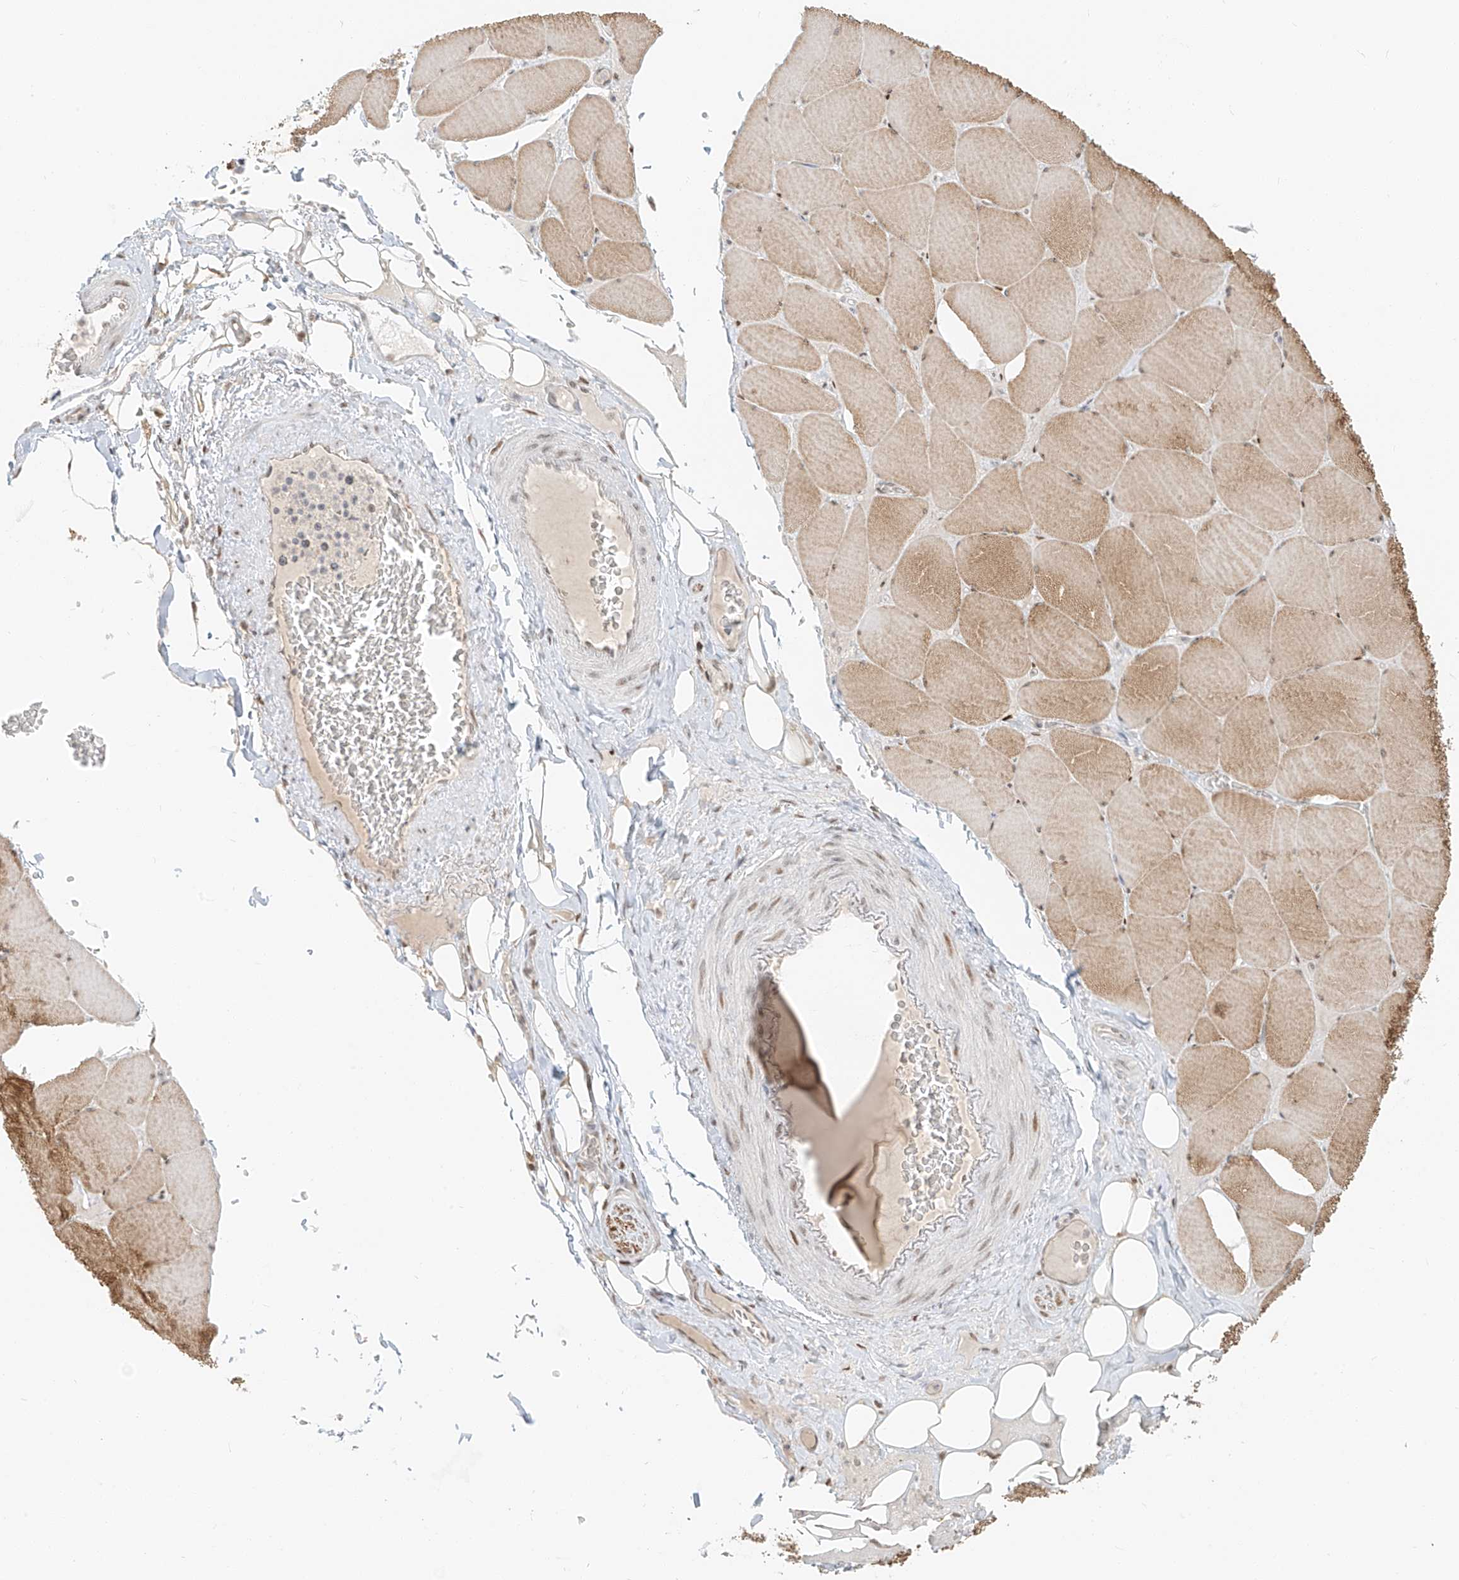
{"staining": {"intensity": "moderate", "quantity": "25%-75%", "location": "cytoplasmic/membranous"}, "tissue": "skeletal muscle", "cell_type": "Myocytes", "image_type": "normal", "snomed": [{"axis": "morphology", "description": "Normal tissue, NOS"}, {"axis": "topography", "description": "Skeletal muscle"}, {"axis": "topography", "description": "Head-Neck"}], "caption": "A brown stain shows moderate cytoplasmic/membranous staining of a protein in myocytes of normal human skeletal muscle.", "gene": "ZNF774", "patient": {"sex": "male", "age": 66}}